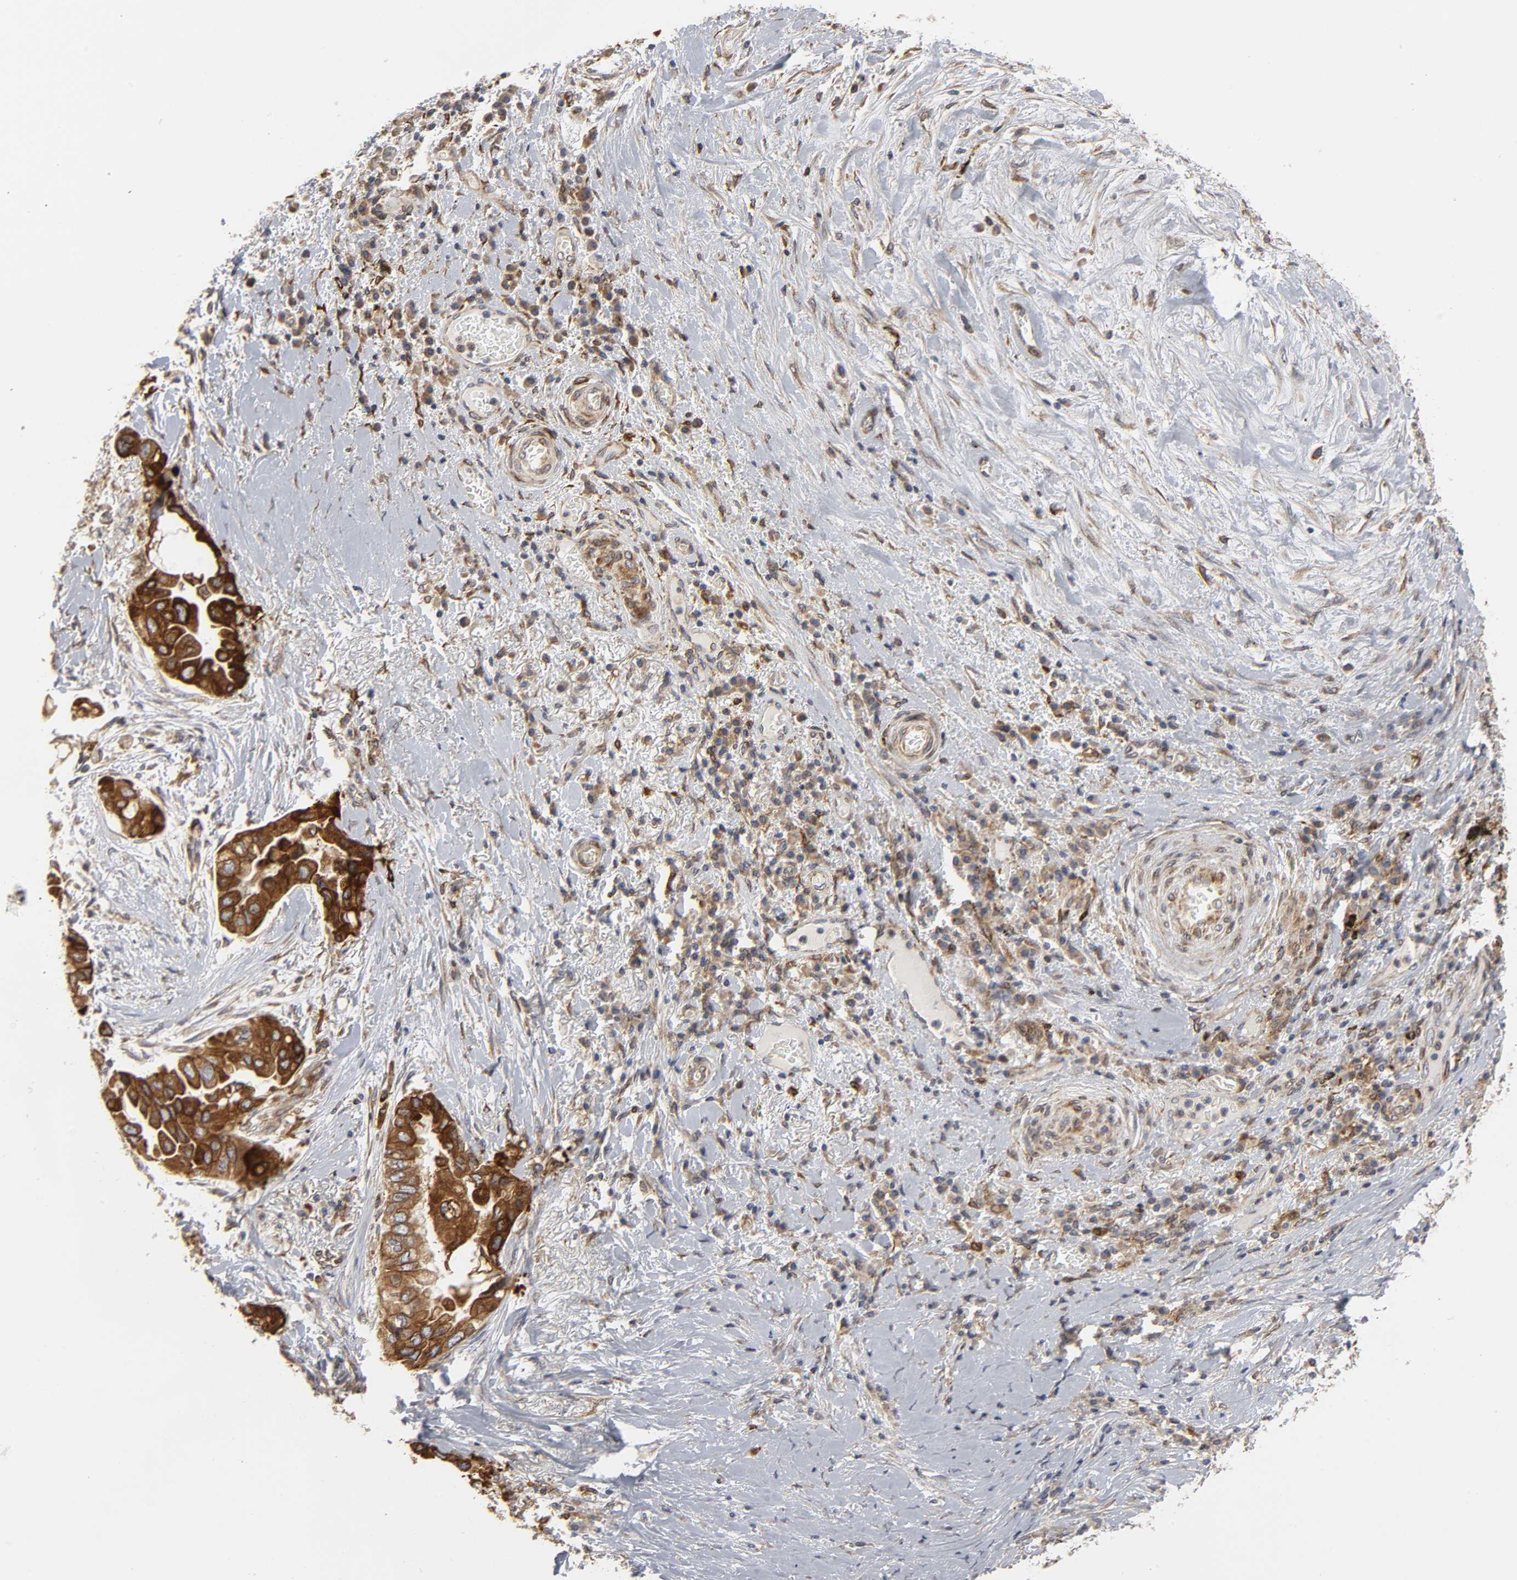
{"staining": {"intensity": "strong", "quantity": ">75%", "location": "cytoplasmic/membranous"}, "tissue": "lung cancer", "cell_type": "Tumor cells", "image_type": "cancer", "snomed": [{"axis": "morphology", "description": "Adenocarcinoma, NOS"}, {"axis": "topography", "description": "Lung"}], "caption": "Protein staining reveals strong cytoplasmic/membranous positivity in approximately >75% of tumor cells in lung cancer (adenocarcinoma).", "gene": "POR", "patient": {"sex": "female", "age": 76}}